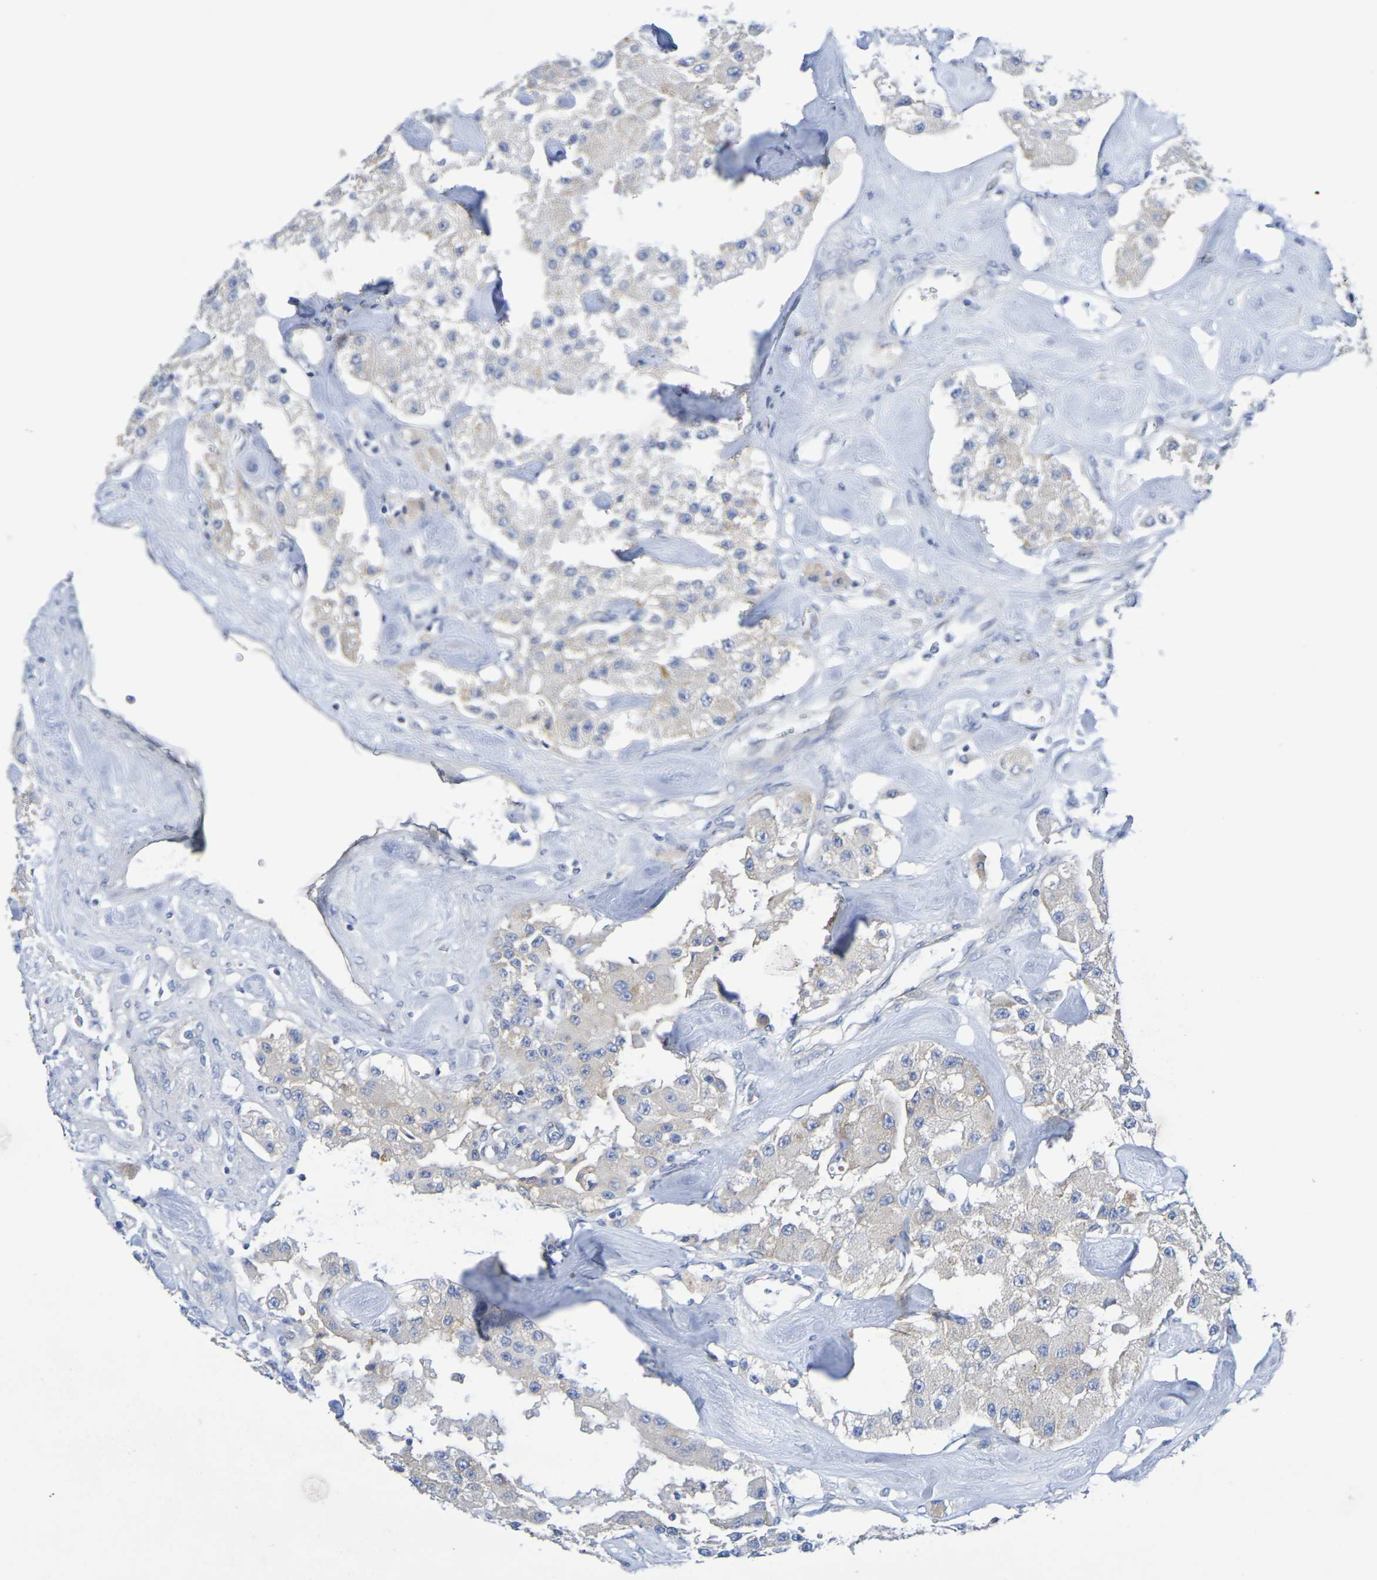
{"staining": {"intensity": "weak", "quantity": "25%-75%", "location": "cytoplasmic/membranous"}, "tissue": "carcinoid", "cell_type": "Tumor cells", "image_type": "cancer", "snomed": [{"axis": "morphology", "description": "Carcinoid, malignant, NOS"}, {"axis": "topography", "description": "Pancreas"}], "caption": "The micrograph demonstrates immunohistochemical staining of carcinoid. There is weak cytoplasmic/membranous positivity is seen in about 25%-75% of tumor cells.", "gene": "TMCC3", "patient": {"sex": "male", "age": 41}}